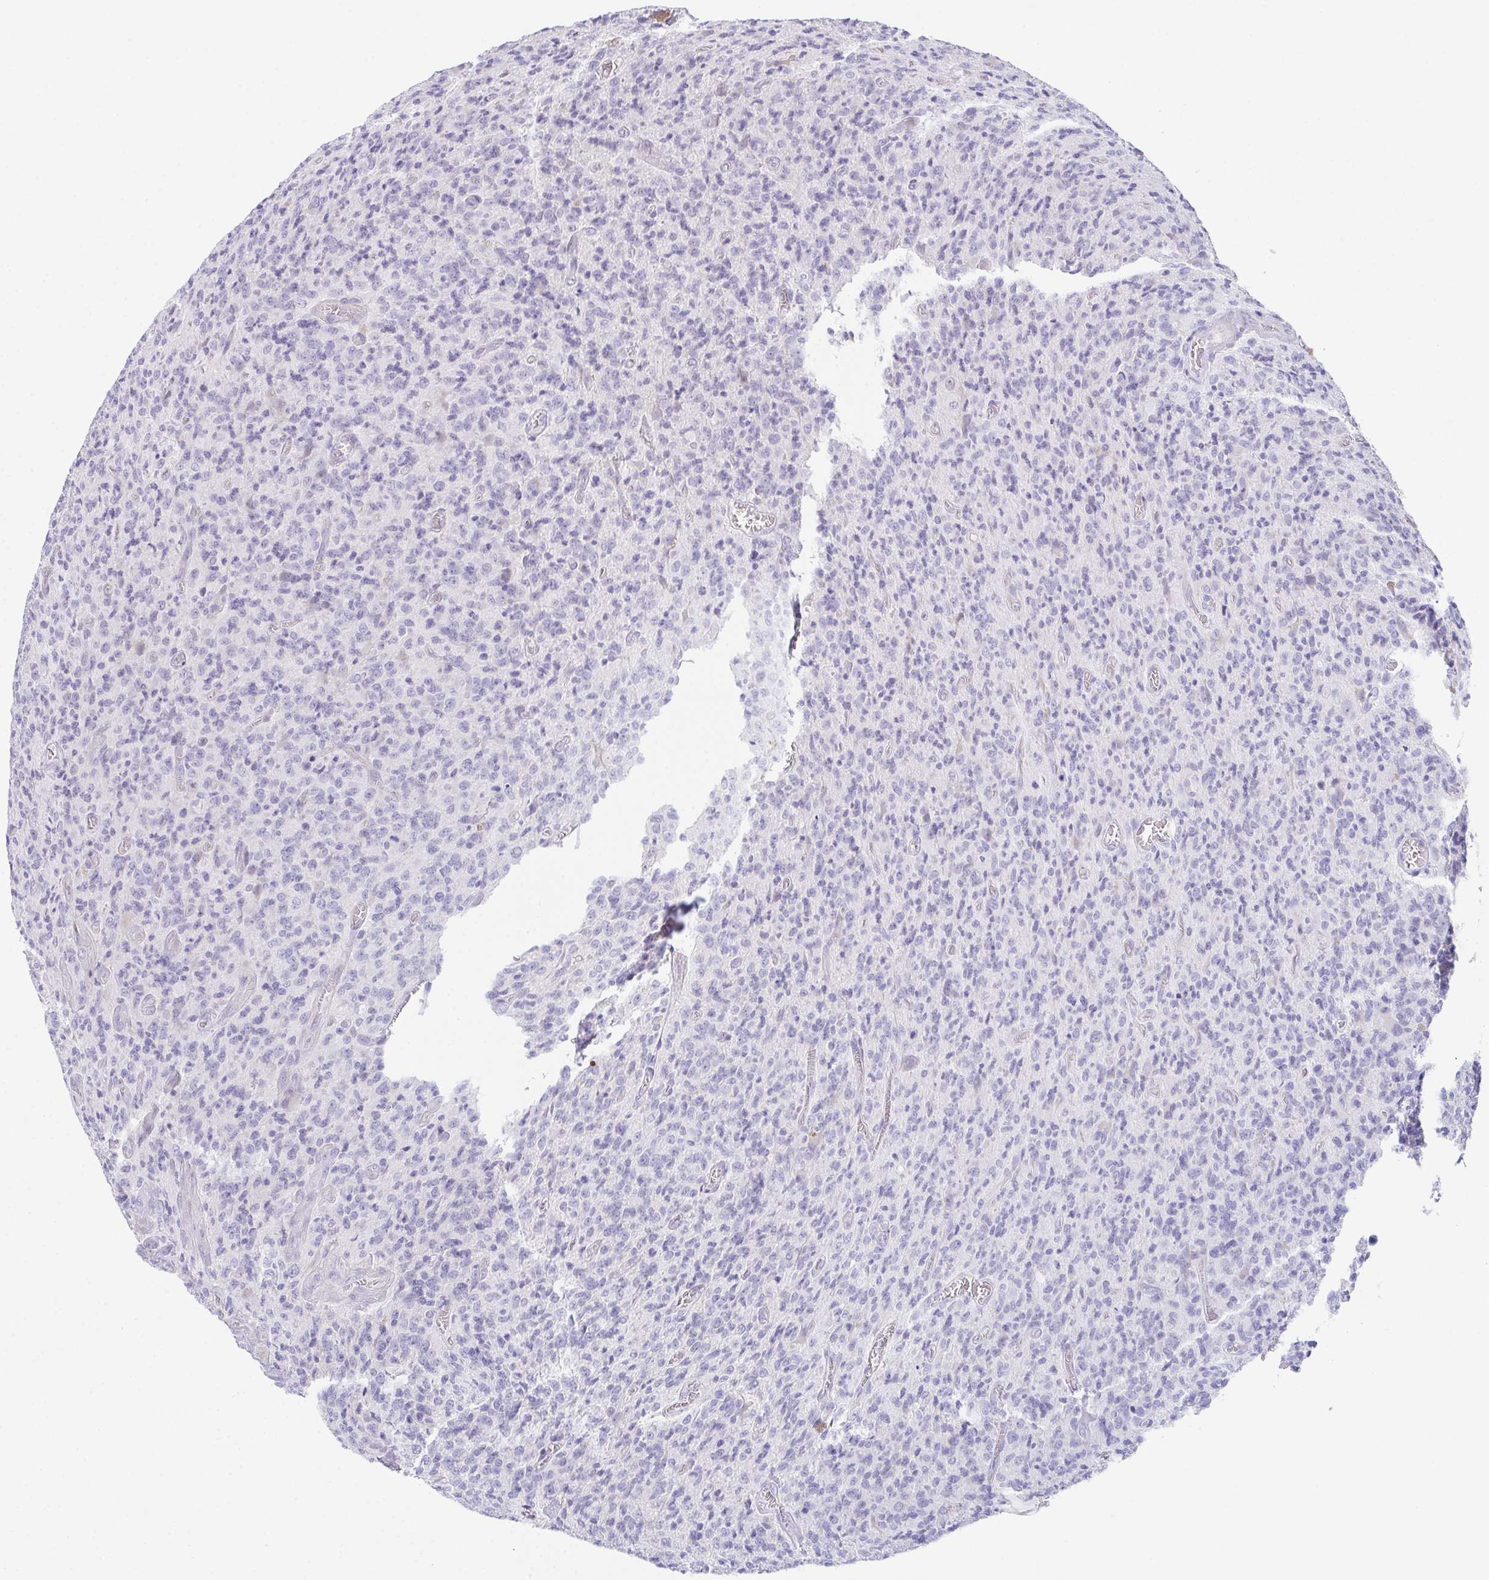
{"staining": {"intensity": "negative", "quantity": "none", "location": "none"}, "tissue": "glioma", "cell_type": "Tumor cells", "image_type": "cancer", "snomed": [{"axis": "morphology", "description": "Glioma, malignant, High grade"}, {"axis": "topography", "description": "Brain"}], "caption": "Tumor cells show no significant protein staining in high-grade glioma (malignant).", "gene": "TEX19", "patient": {"sex": "male", "age": 76}}